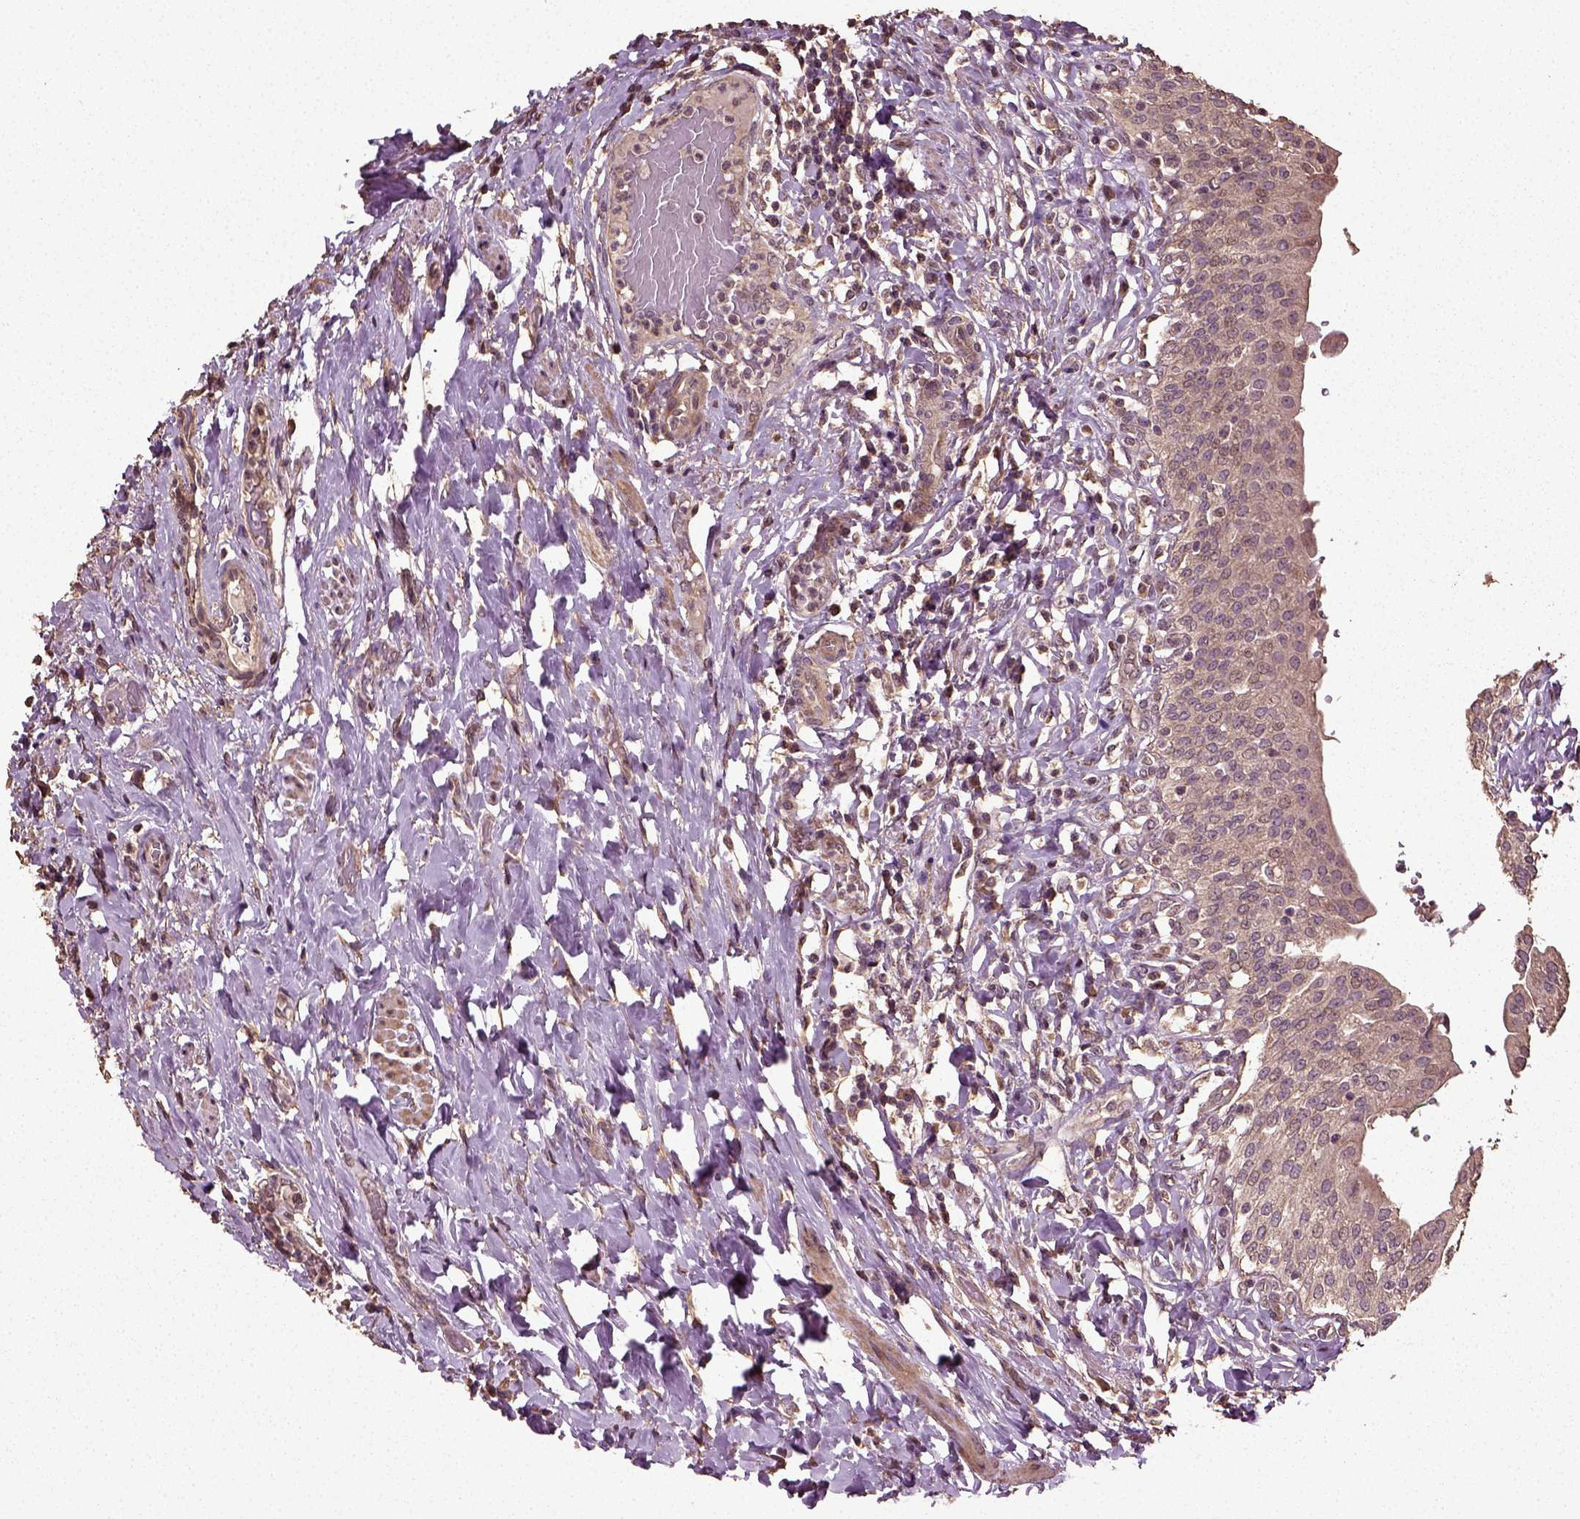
{"staining": {"intensity": "moderate", "quantity": "25%-75%", "location": "cytoplasmic/membranous"}, "tissue": "urinary bladder", "cell_type": "Urothelial cells", "image_type": "normal", "snomed": [{"axis": "morphology", "description": "Normal tissue, NOS"}, {"axis": "morphology", "description": "Inflammation, NOS"}, {"axis": "topography", "description": "Urinary bladder"}], "caption": "A photomicrograph of urinary bladder stained for a protein shows moderate cytoplasmic/membranous brown staining in urothelial cells. (brown staining indicates protein expression, while blue staining denotes nuclei).", "gene": "ERV3", "patient": {"sex": "male", "age": 64}}